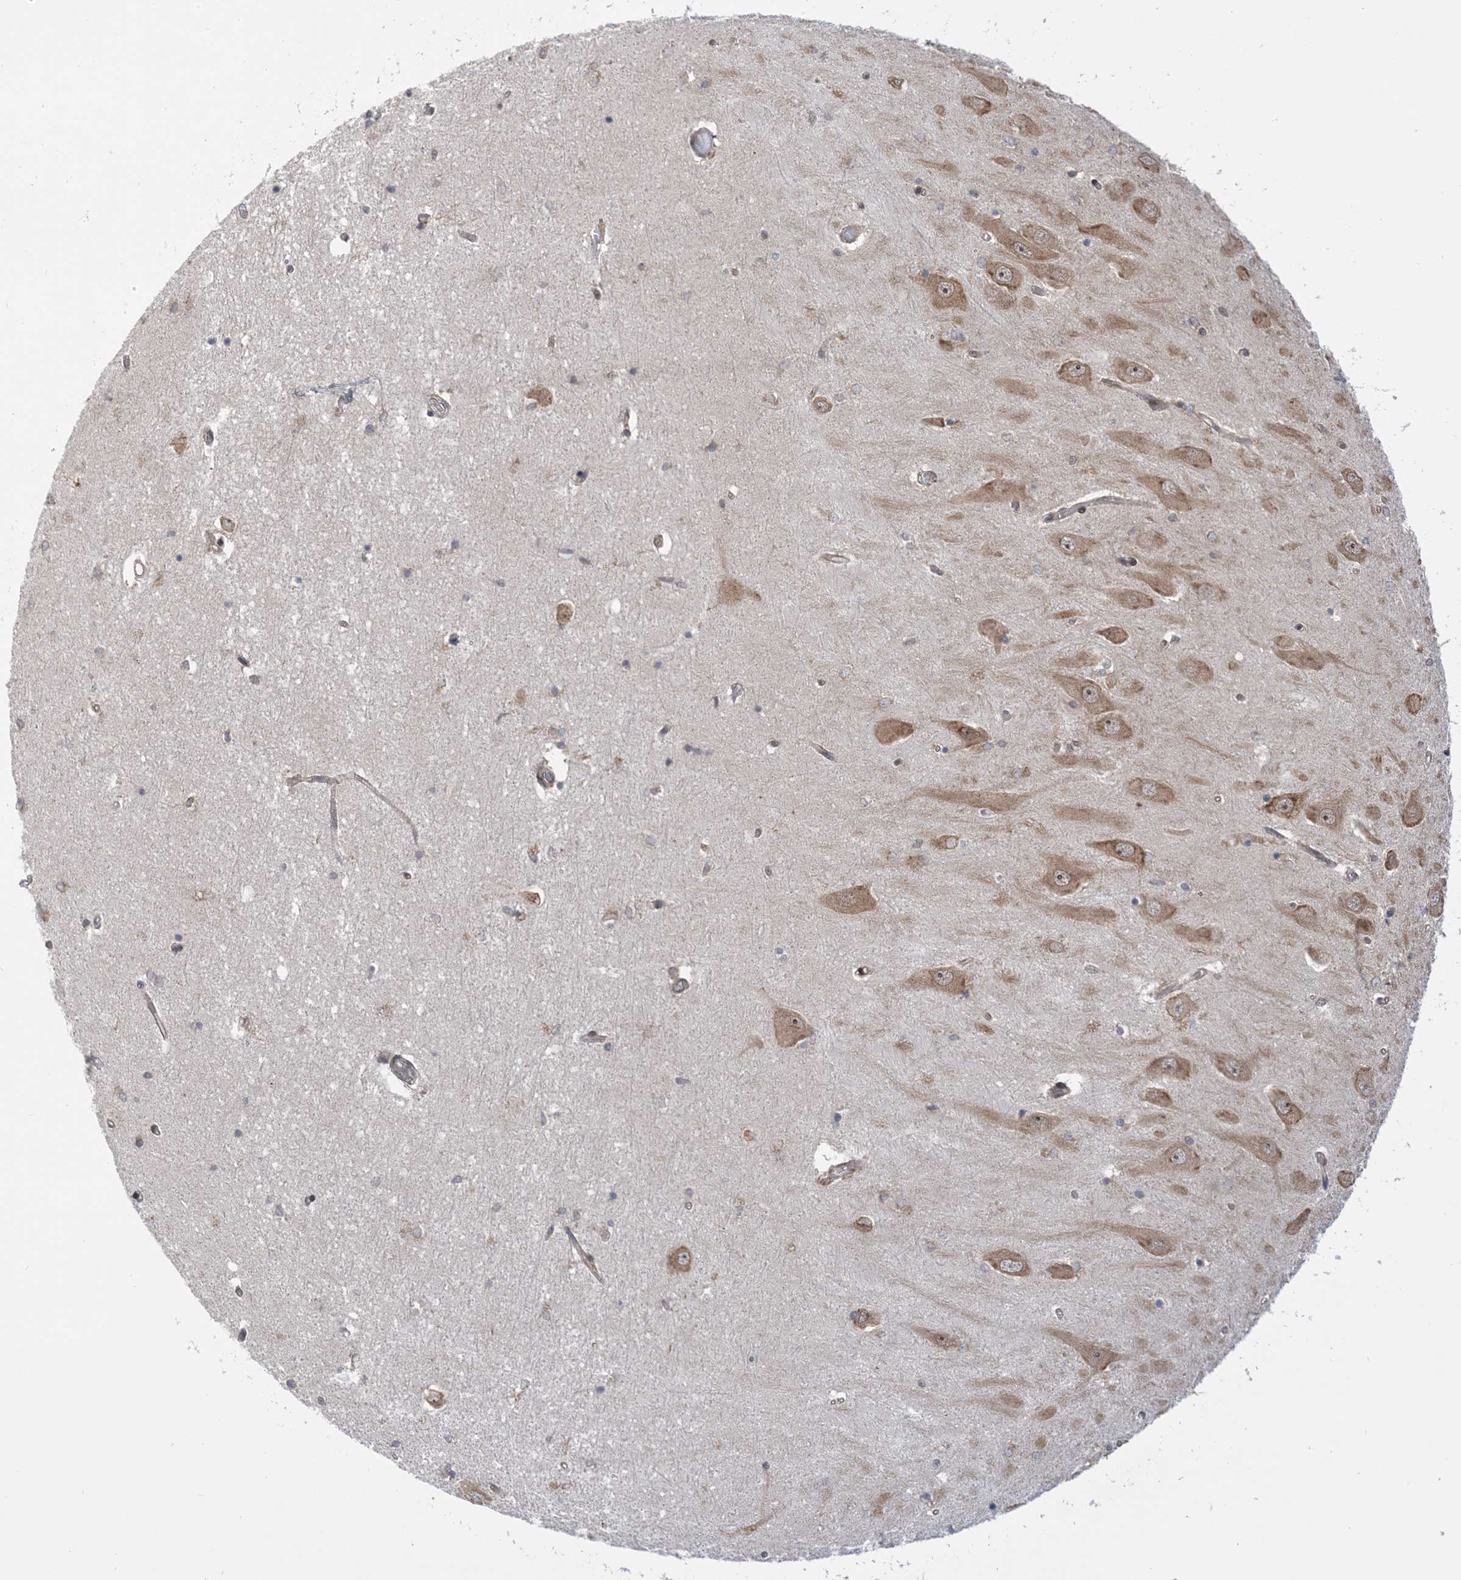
{"staining": {"intensity": "weak", "quantity": "<25%", "location": "cytoplasmic/membranous"}, "tissue": "hippocampus", "cell_type": "Glial cells", "image_type": "normal", "snomed": [{"axis": "morphology", "description": "Normal tissue, NOS"}, {"axis": "topography", "description": "Hippocampus"}], "caption": "This image is of unremarkable hippocampus stained with immunohistochemistry (IHC) to label a protein in brown with the nuclei are counter-stained blue. There is no staining in glial cells. (Stains: DAB immunohistochemistry with hematoxylin counter stain, Microscopy: brightfield microscopy at high magnification).", "gene": "METTL21A", "patient": {"sex": "male", "age": 45}}